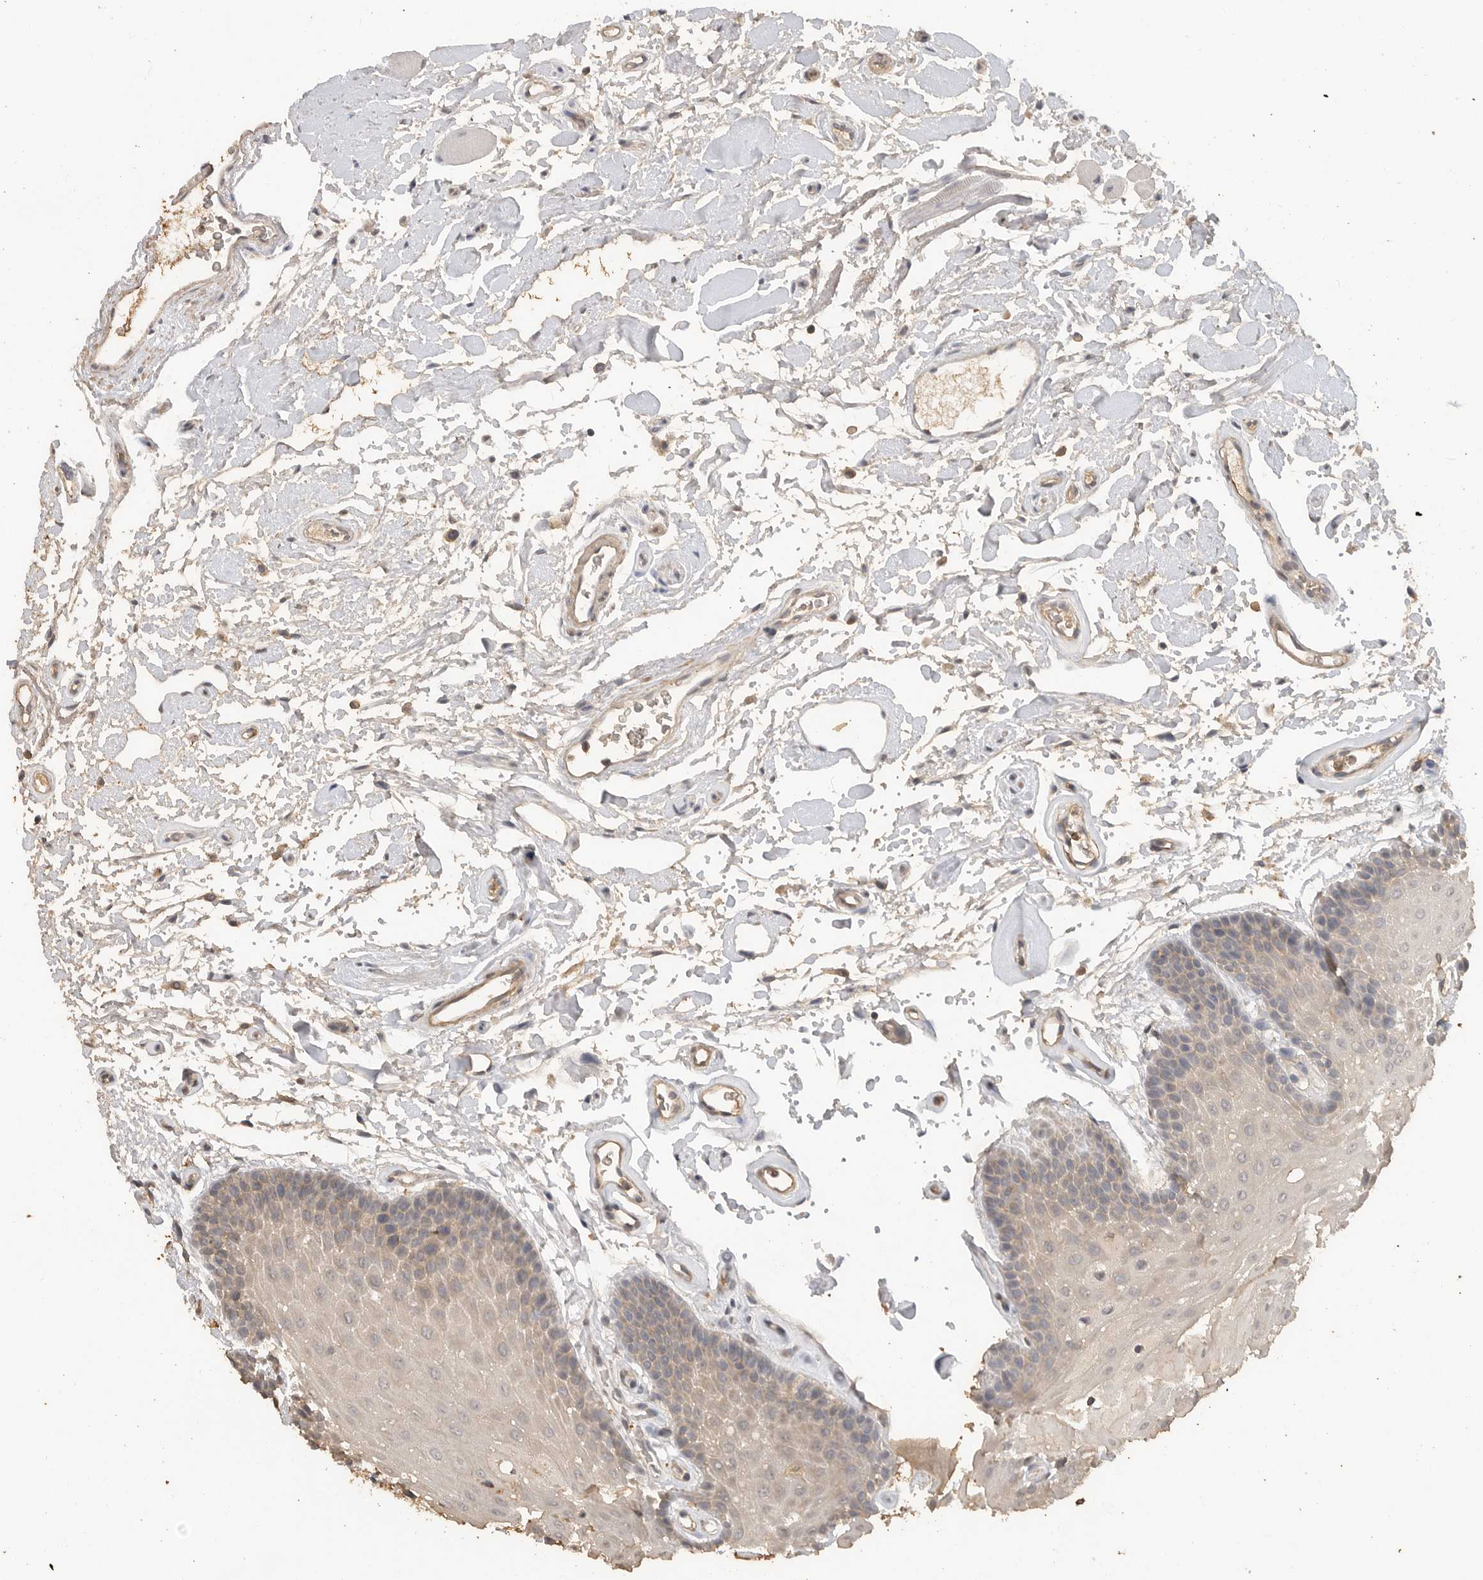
{"staining": {"intensity": "weak", "quantity": "<25%", "location": "cytoplasmic/membranous"}, "tissue": "oral mucosa", "cell_type": "Squamous epithelial cells", "image_type": "normal", "snomed": [{"axis": "morphology", "description": "Normal tissue, NOS"}, {"axis": "topography", "description": "Oral tissue"}], "caption": "IHC of benign human oral mucosa demonstrates no positivity in squamous epithelial cells.", "gene": "MAP2K1", "patient": {"sex": "male", "age": 62}}